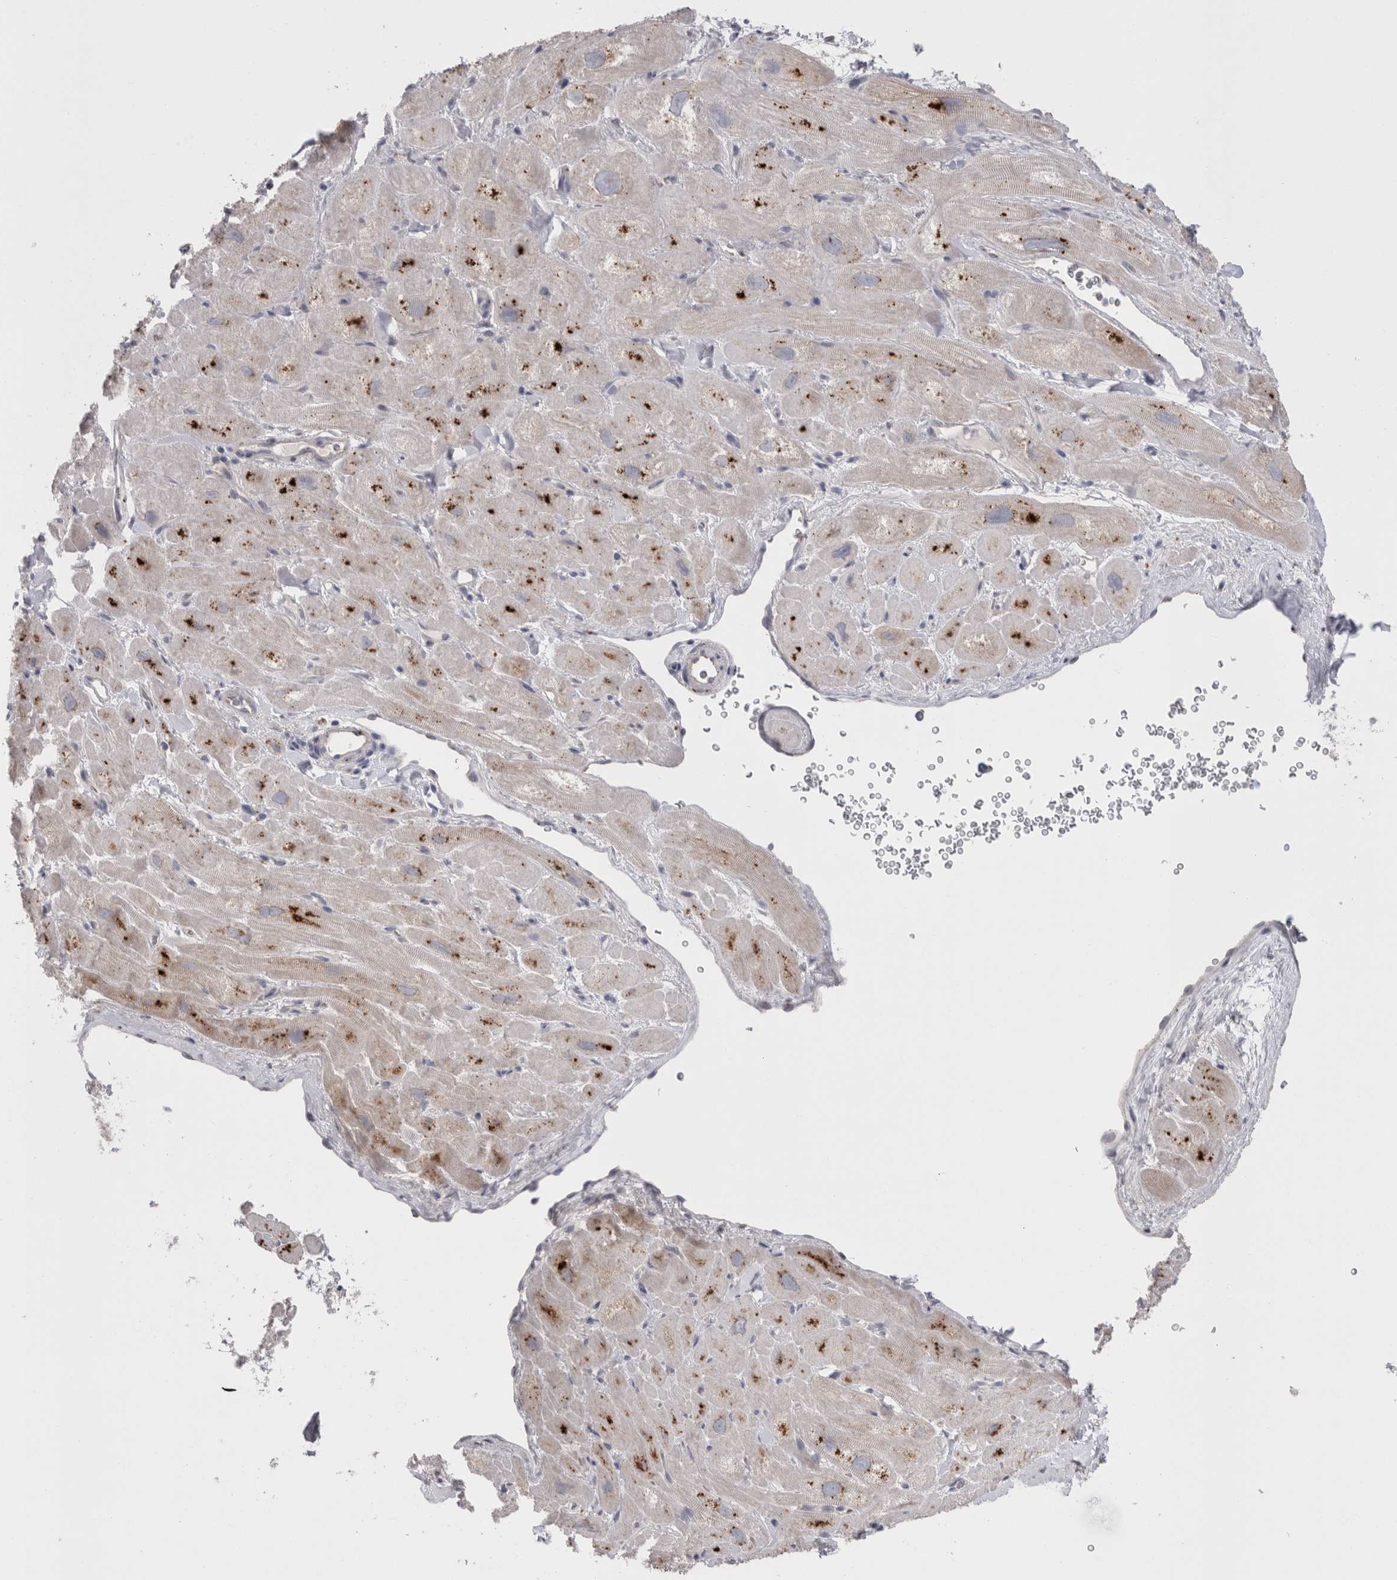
{"staining": {"intensity": "negative", "quantity": "none", "location": "none"}, "tissue": "heart muscle", "cell_type": "Cardiomyocytes", "image_type": "normal", "snomed": [{"axis": "morphology", "description": "Normal tissue, NOS"}, {"axis": "topography", "description": "Heart"}], "caption": "Immunohistochemistry (IHC) image of unremarkable heart muscle: human heart muscle stained with DAB (3,3'-diaminobenzidine) exhibits no significant protein staining in cardiomyocytes.", "gene": "EPDR1", "patient": {"sex": "male", "age": 49}}